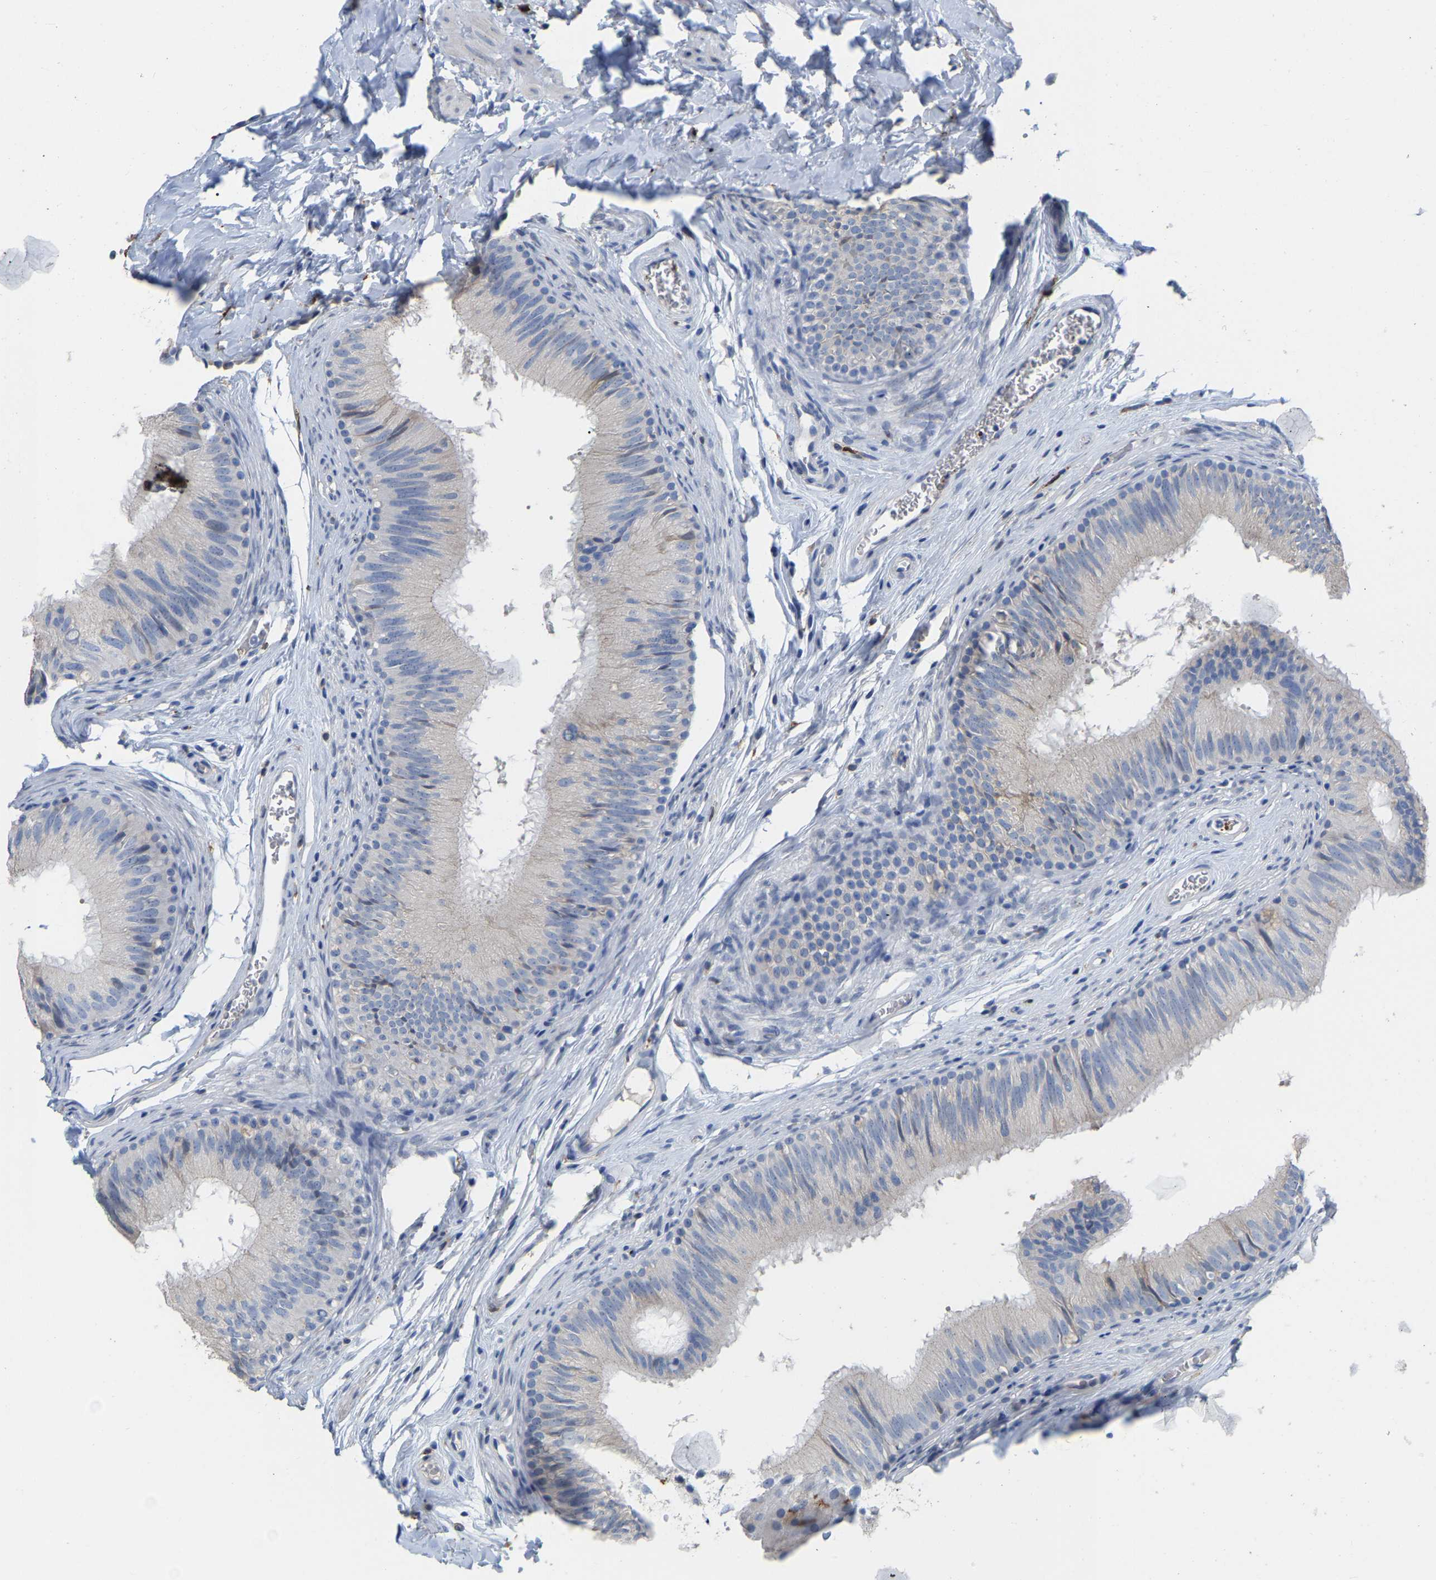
{"staining": {"intensity": "negative", "quantity": "none", "location": "none"}, "tissue": "epididymis", "cell_type": "Glandular cells", "image_type": "normal", "snomed": [{"axis": "morphology", "description": "Normal tissue, NOS"}, {"axis": "topography", "description": "Epididymis"}], "caption": "Immunohistochemical staining of unremarkable human epididymis reveals no significant expression in glandular cells. The staining is performed using DAB brown chromogen with nuclei counter-stained in using hematoxylin.", "gene": "ULBP2", "patient": {"sex": "male", "age": 36}}